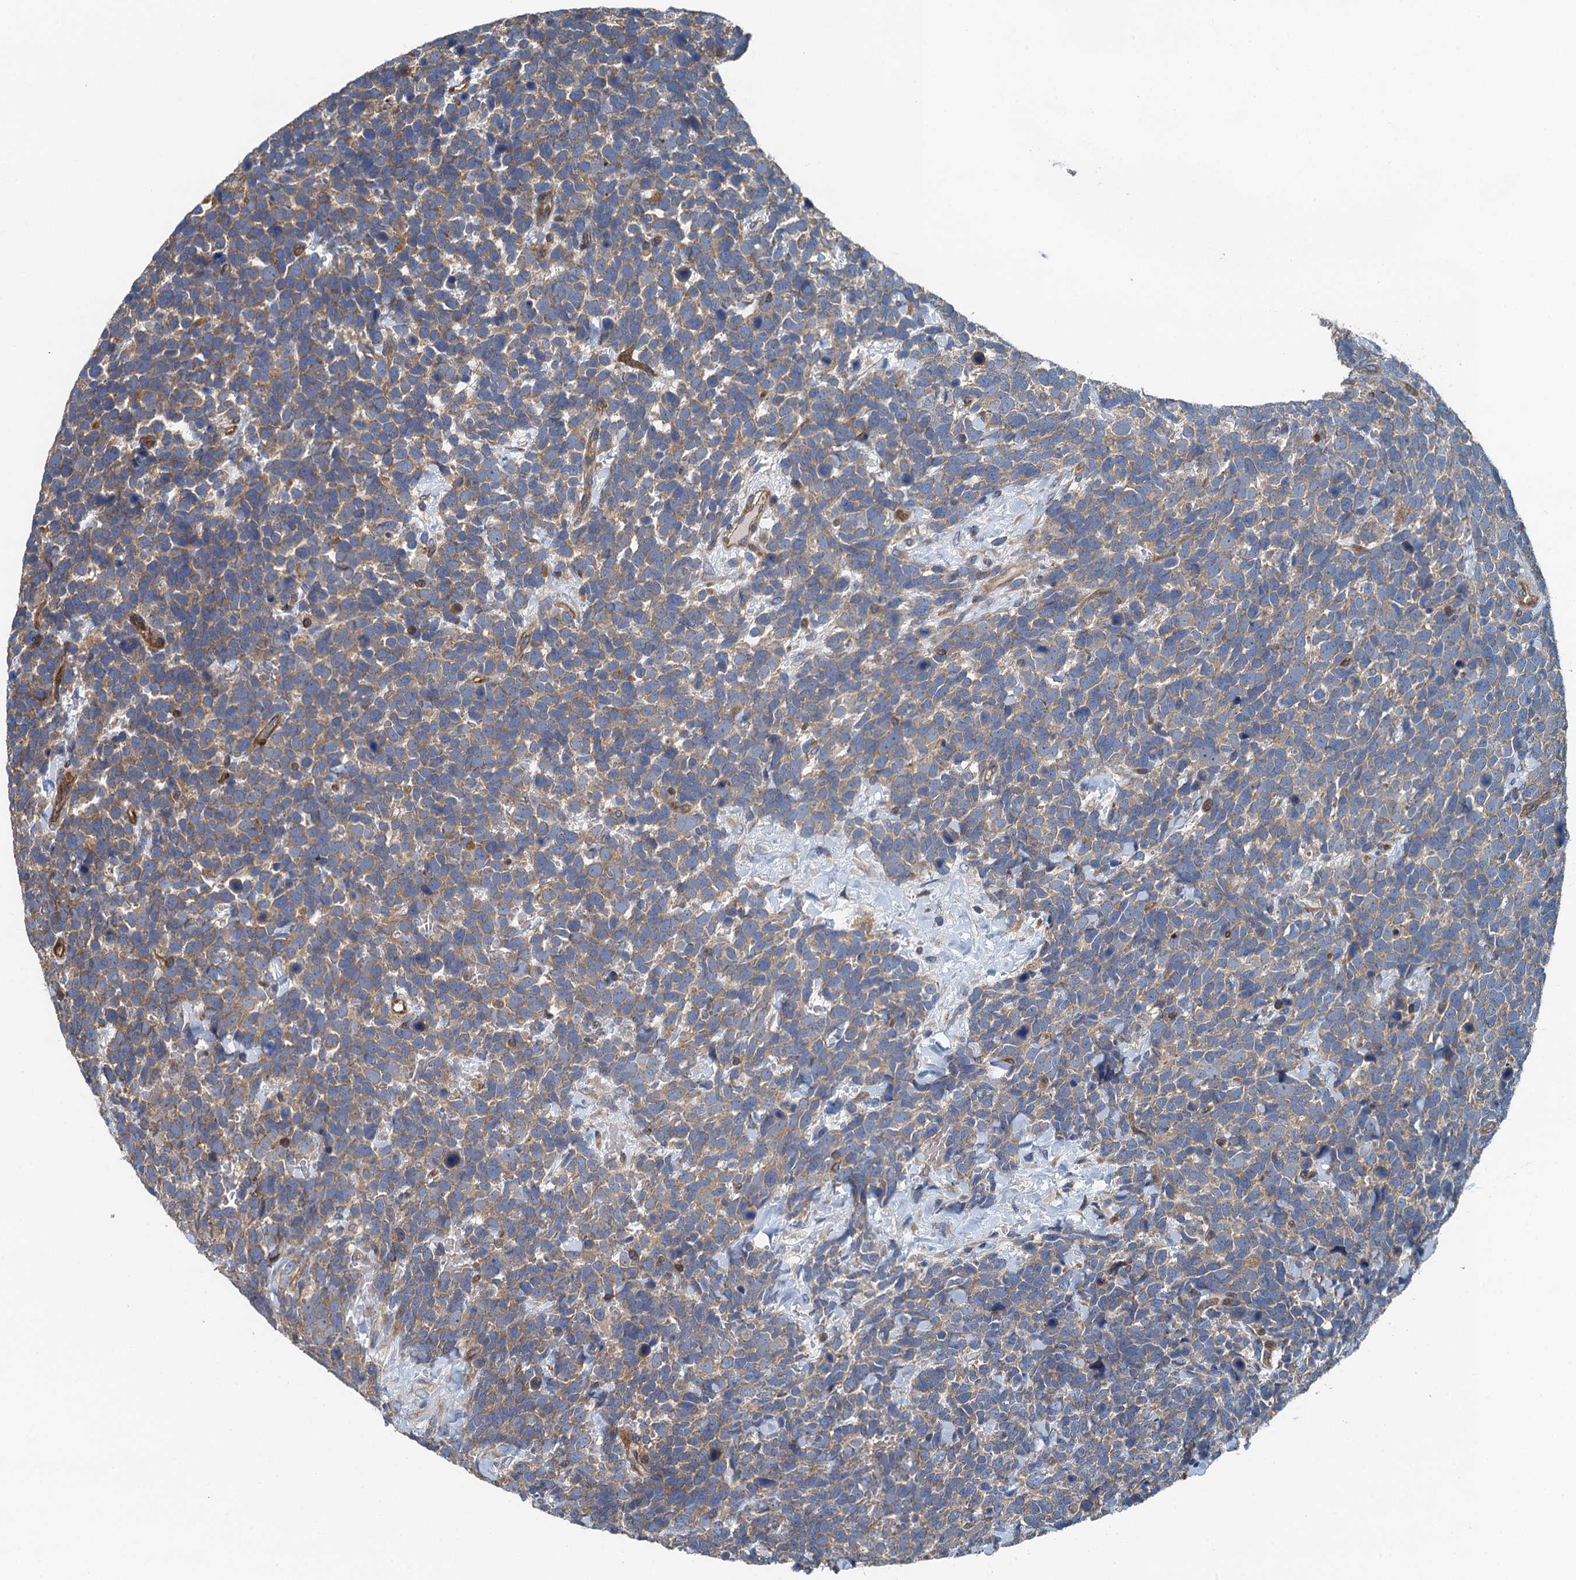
{"staining": {"intensity": "moderate", "quantity": "25%-75%", "location": "cytoplasmic/membranous"}, "tissue": "urothelial cancer", "cell_type": "Tumor cells", "image_type": "cancer", "snomed": [{"axis": "morphology", "description": "Urothelial carcinoma, High grade"}, {"axis": "topography", "description": "Urinary bladder"}], "caption": "This photomicrograph demonstrates immunohistochemistry staining of urothelial carcinoma (high-grade), with medium moderate cytoplasmic/membranous expression in approximately 25%-75% of tumor cells.", "gene": "PPP1R14D", "patient": {"sex": "female", "age": 82}}